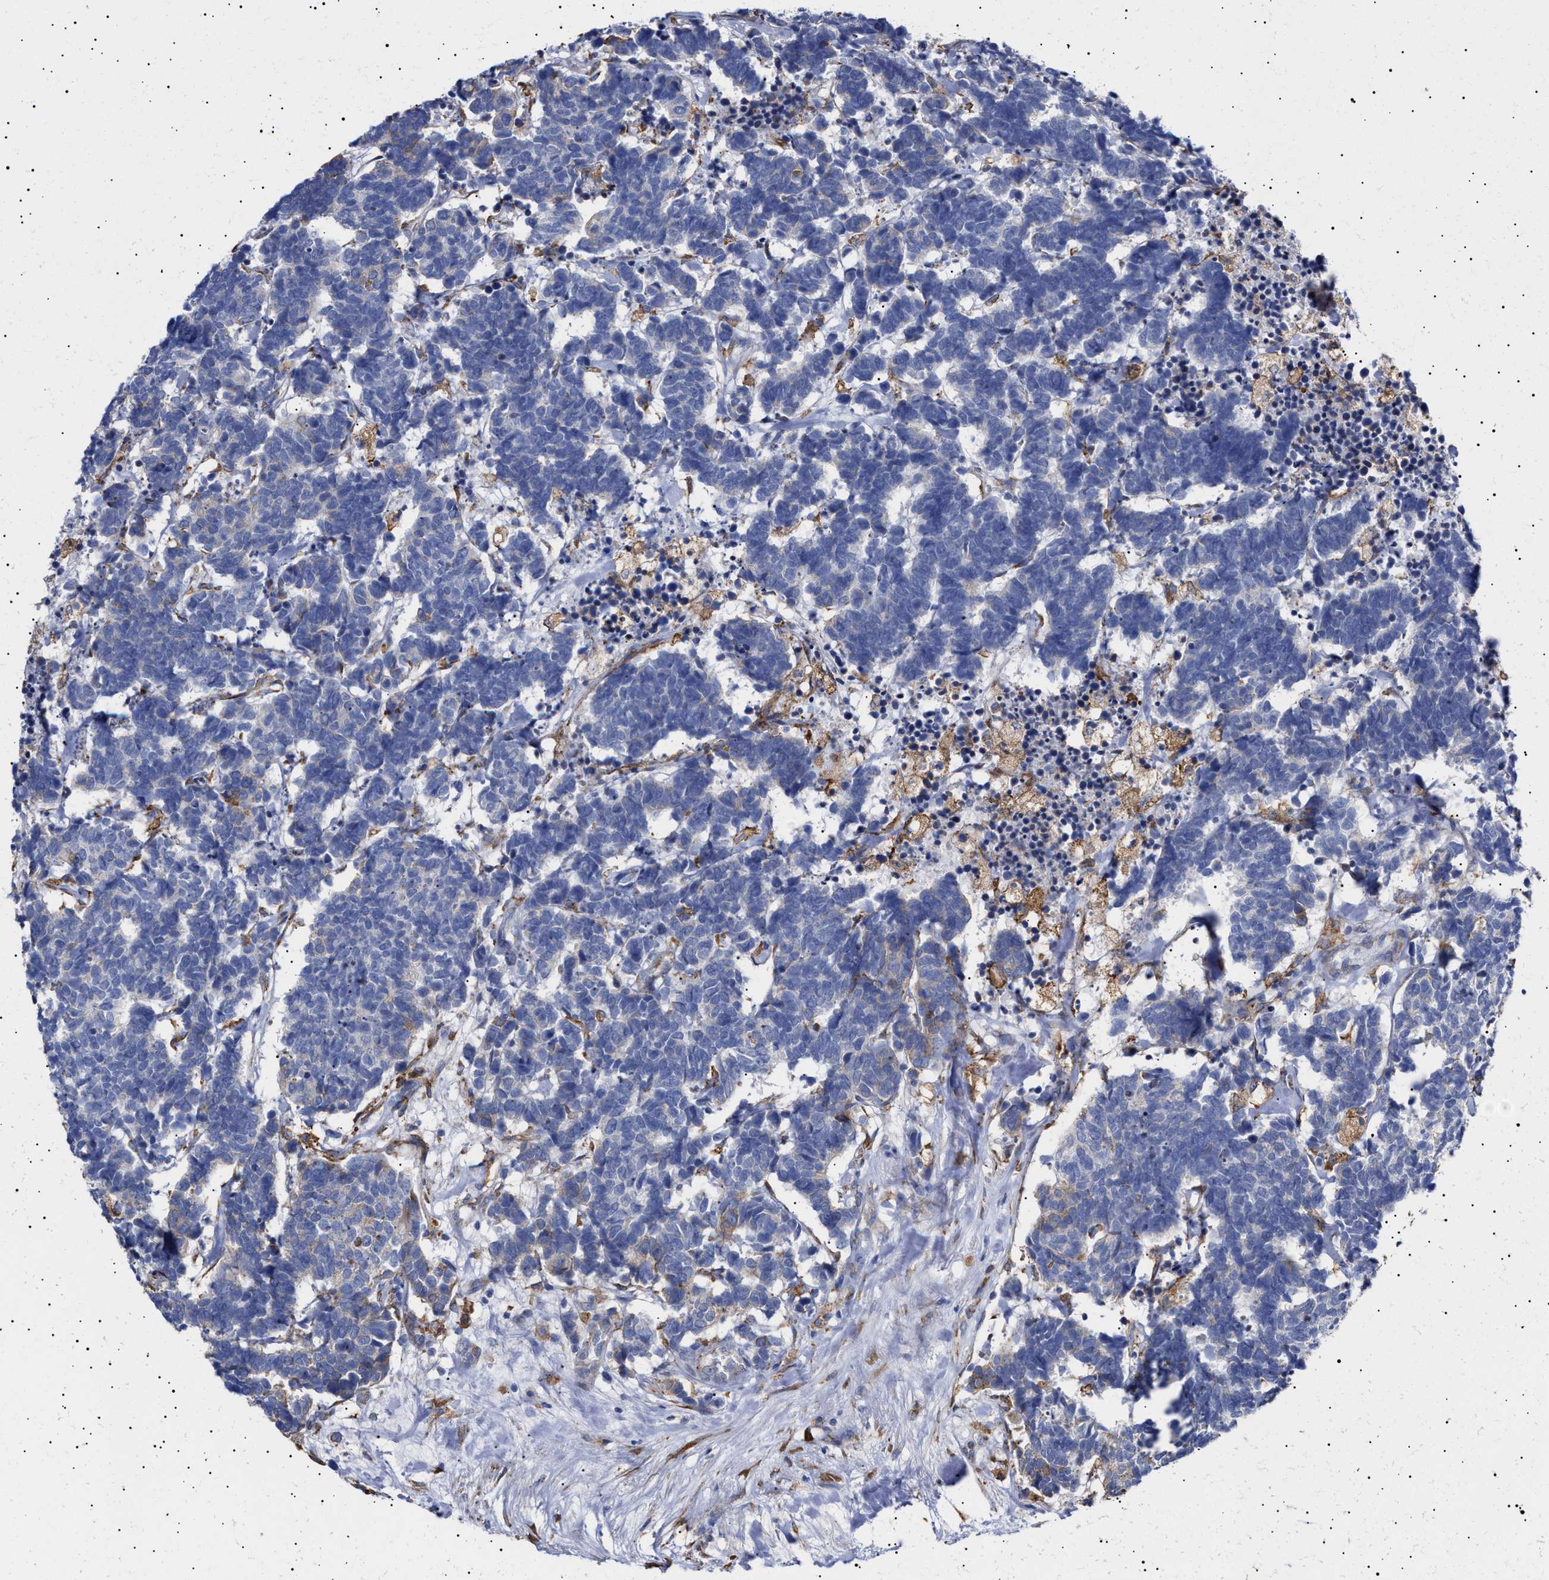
{"staining": {"intensity": "negative", "quantity": "none", "location": "none"}, "tissue": "carcinoid", "cell_type": "Tumor cells", "image_type": "cancer", "snomed": [{"axis": "morphology", "description": "Carcinoma, NOS"}, {"axis": "morphology", "description": "Carcinoid, malignant, NOS"}, {"axis": "topography", "description": "Urinary bladder"}], "caption": "Carcinoid stained for a protein using immunohistochemistry shows no positivity tumor cells.", "gene": "ERCC6L2", "patient": {"sex": "male", "age": 57}}